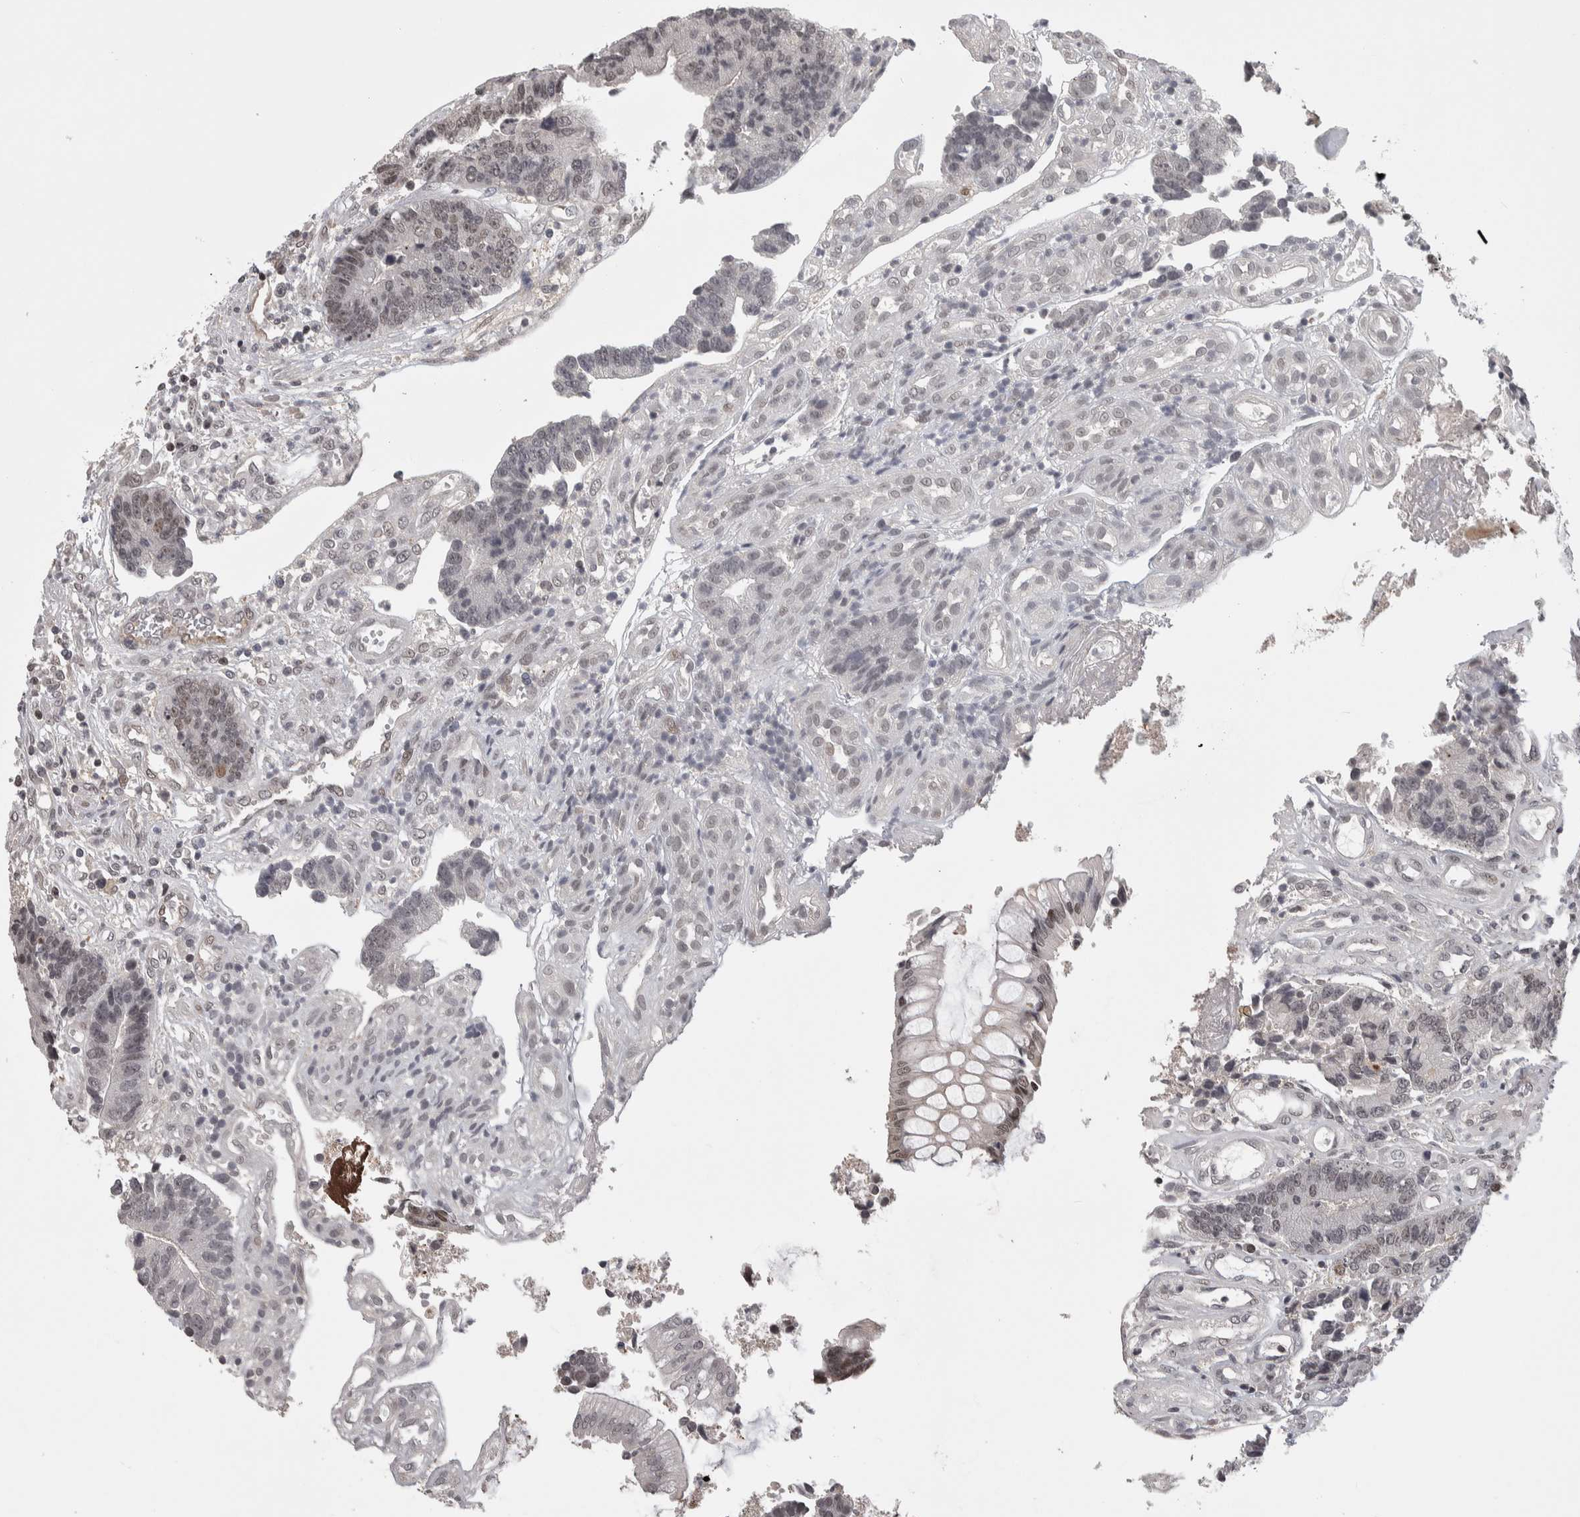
{"staining": {"intensity": "weak", "quantity": "<25%", "location": "nuclear"}, "tissue": "colorectal cancer", "cell_type": "Tumor cells", "image_type": "cancer", "snomed": [{"axis": "morphology", "description": "Adenocarcinoma, NOS"}, {"axis": "topography", "description": "Rectum"}], "caption": "There is no significant staining in tumor cells of colorectal cancer.", "gene": "ZSCAN21", "patient": {"sex": "male", "age": 84}}